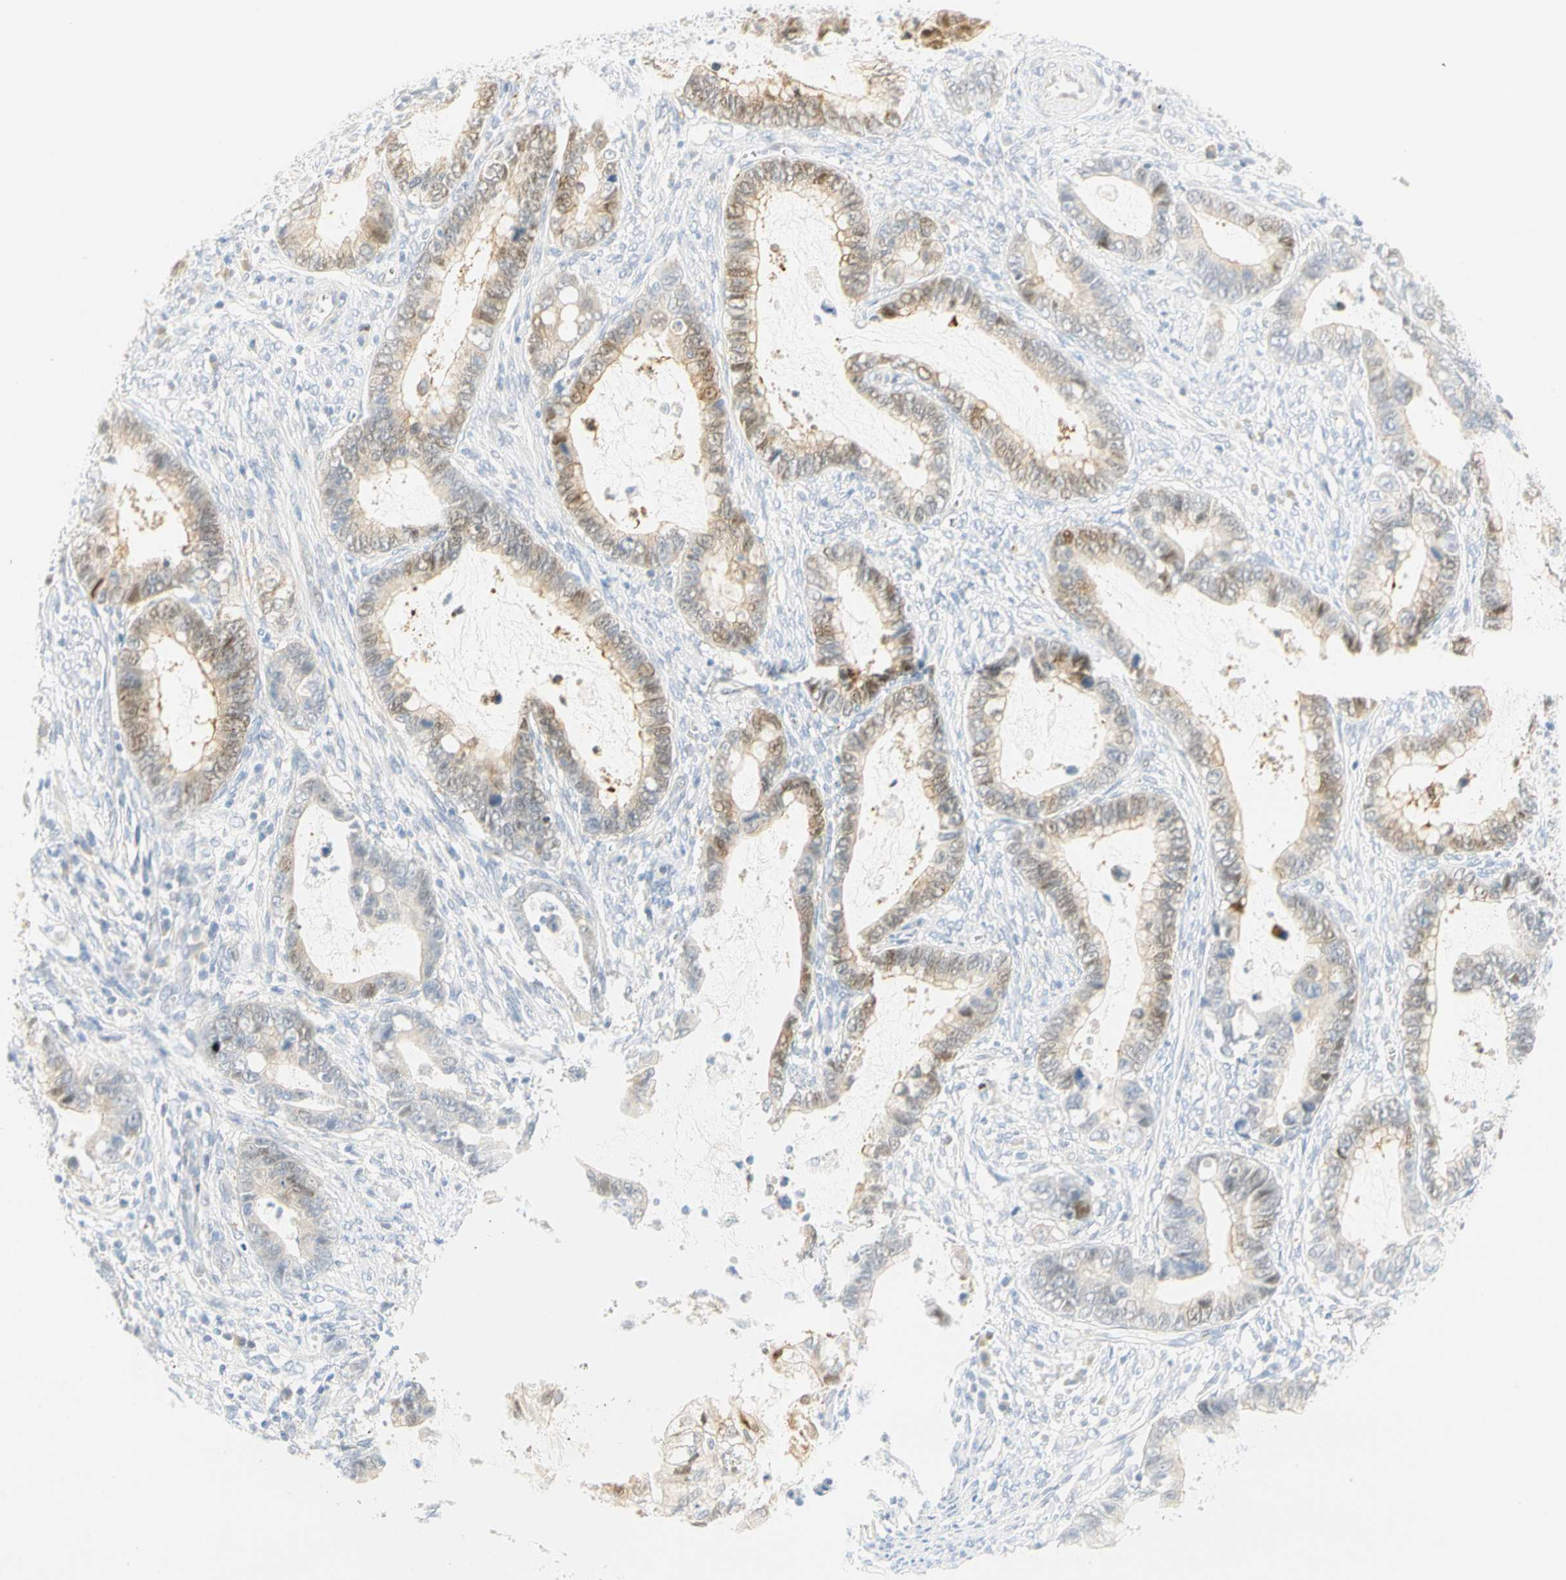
{"staining": {"intensity": "weak", "quantity": ">75%", "location": "cytoplasmic/membranous"}, "tissue": "cervical cancer", "cell_type": "Tumor cells", "image_type": "cancer", "snomed": [{"axis": "morphology", "description": "Adenocarcinoma, NOS"}, {"axis": "topography", "description": "Cervix"}], "caption": "Tumor cells display low levels of weak cytoplasmic/membranous expression in approximately >75% of cells in human cervical cancer.", "gene": "SELENBP1", "patient": {"sex": "female", "age": 44}}